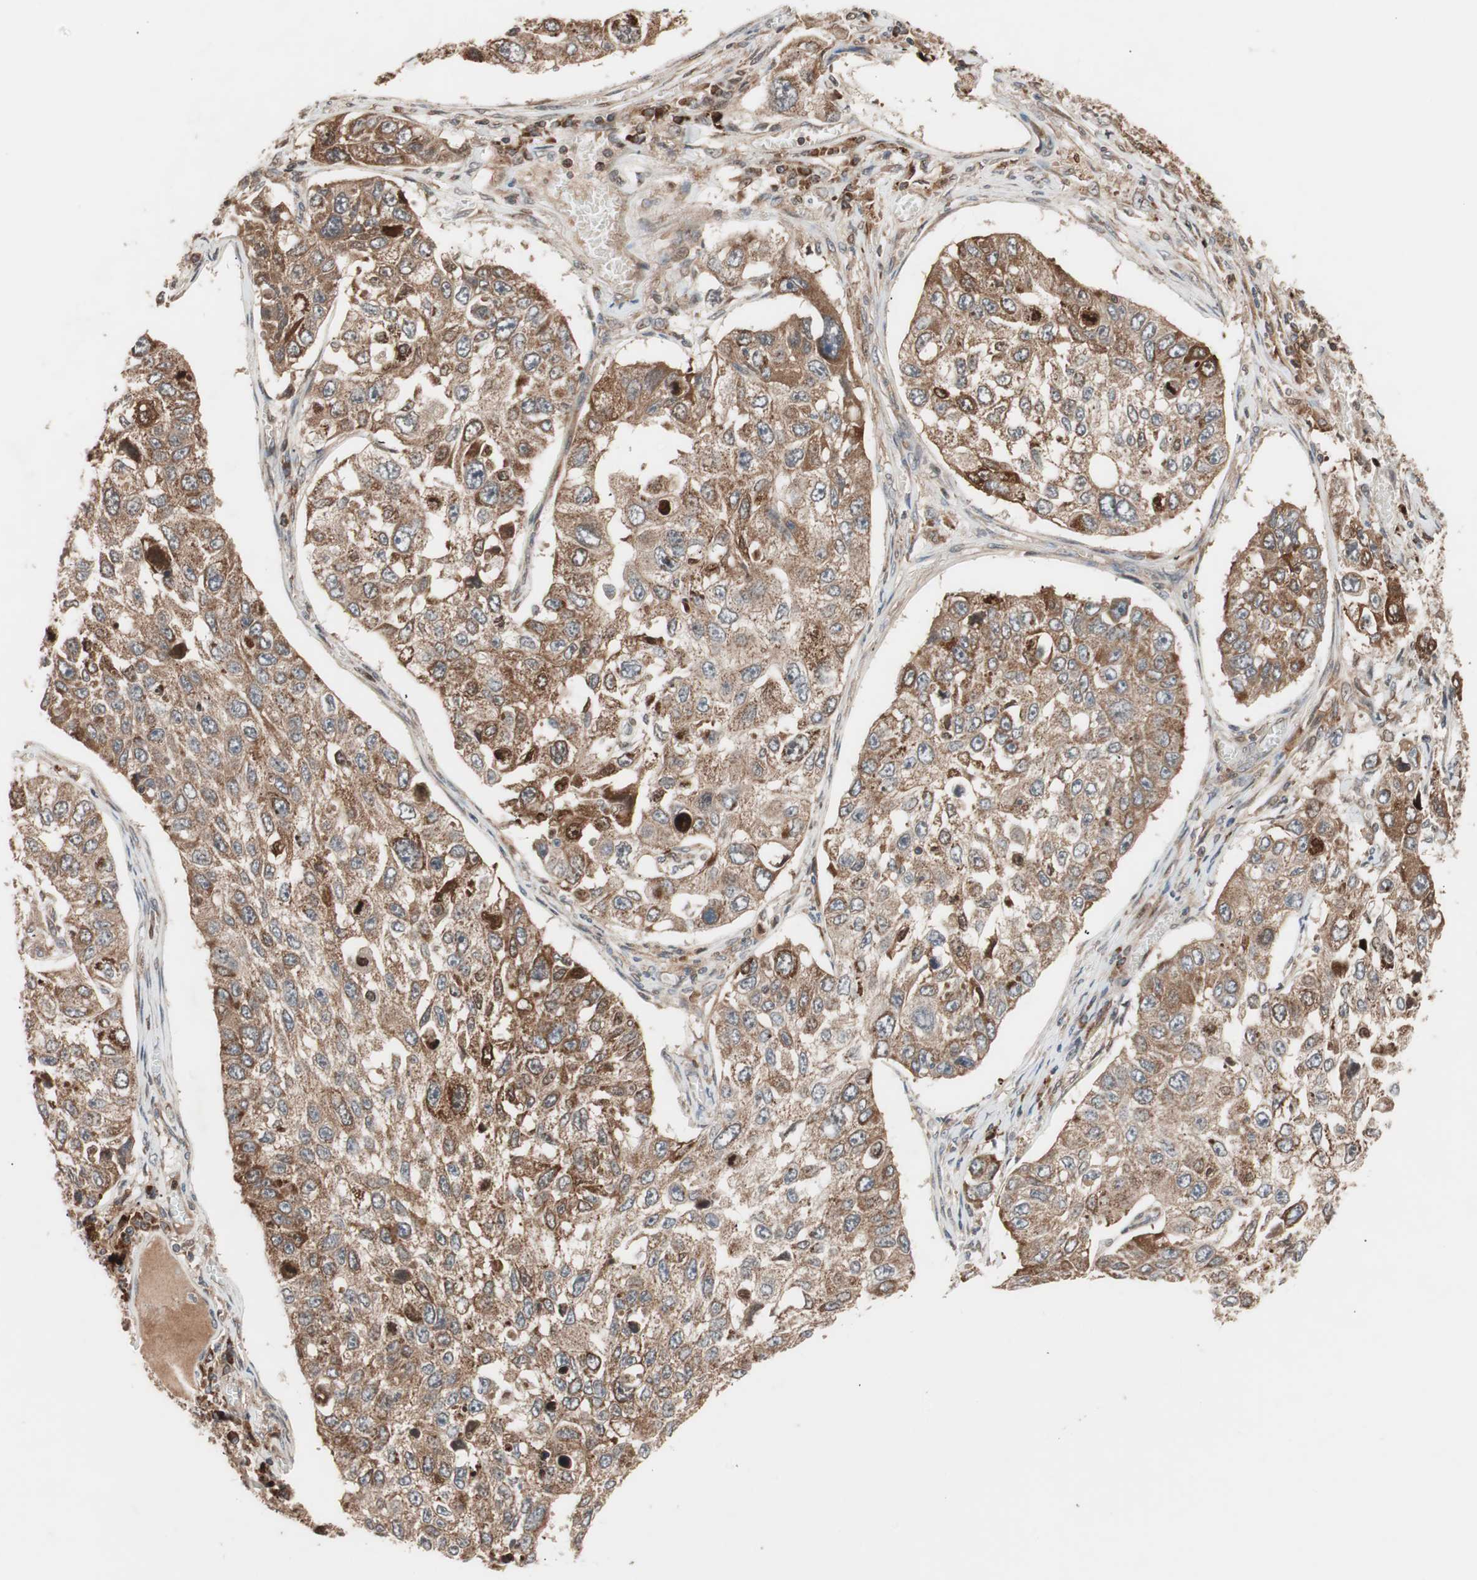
{"staining": {"intensity": "strong", "quantity": ">75%", "location": "cytoplasmic/membranous"}, "tissue": "lung cancer", "cell_type": "Tumor cells", "image_type": "cancer", "snomed": [{"axis": "morphology", "description": "Squamous cell carcinoma, NOS"}, {"axis": "topography", "description": "Lung"}], "caption": "Human squamous cell carcinoma (lung) stained with a protein marker shows strong staining in tumor cells.", "gene": "NF2", "patient": {"sex": "male", "age": 71}}